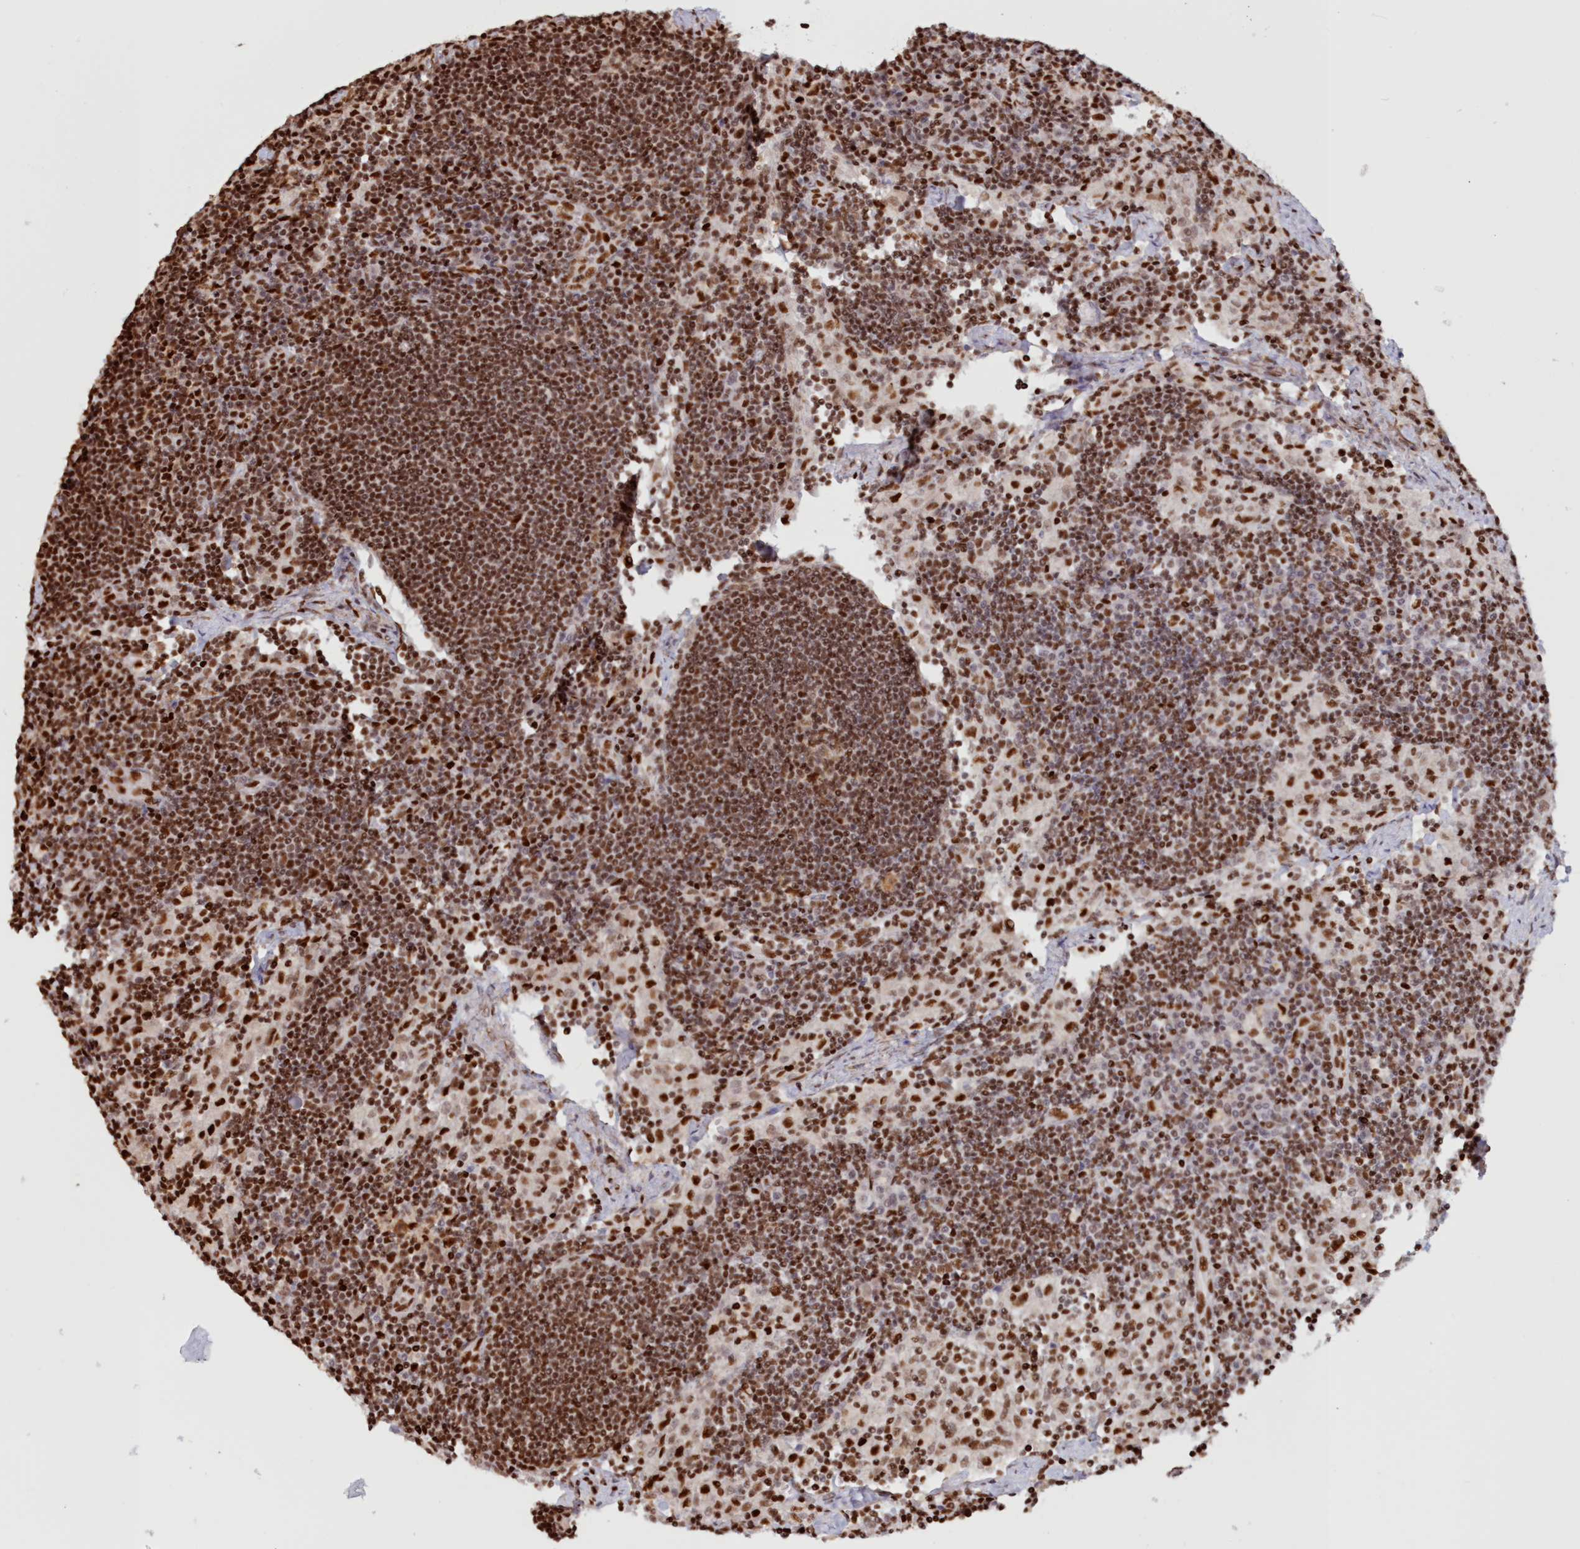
{"staining": {"intensity": "strong", "quantity": ">75%", "location": "nuclear"}, "tissue": "lymph node", "cell_type": "Non-germinal center cells", "image_type": "normal", "snomed": [{"axis": "morphology", "description": "Normal tissue, NOS"}, {"axis": "topography", "description": "Lymph node"}], "caption": "DAB immunohistochemical staining of unremarkable human lymph node displays strong nuclear protein staining in approximately >75% of non-germinal center cells. Immunohistochemistry stains the protein in brown and the nuclei are stained blue.", "gene": "POLR2B", "patient": {"sex": "male", "age": 24}}